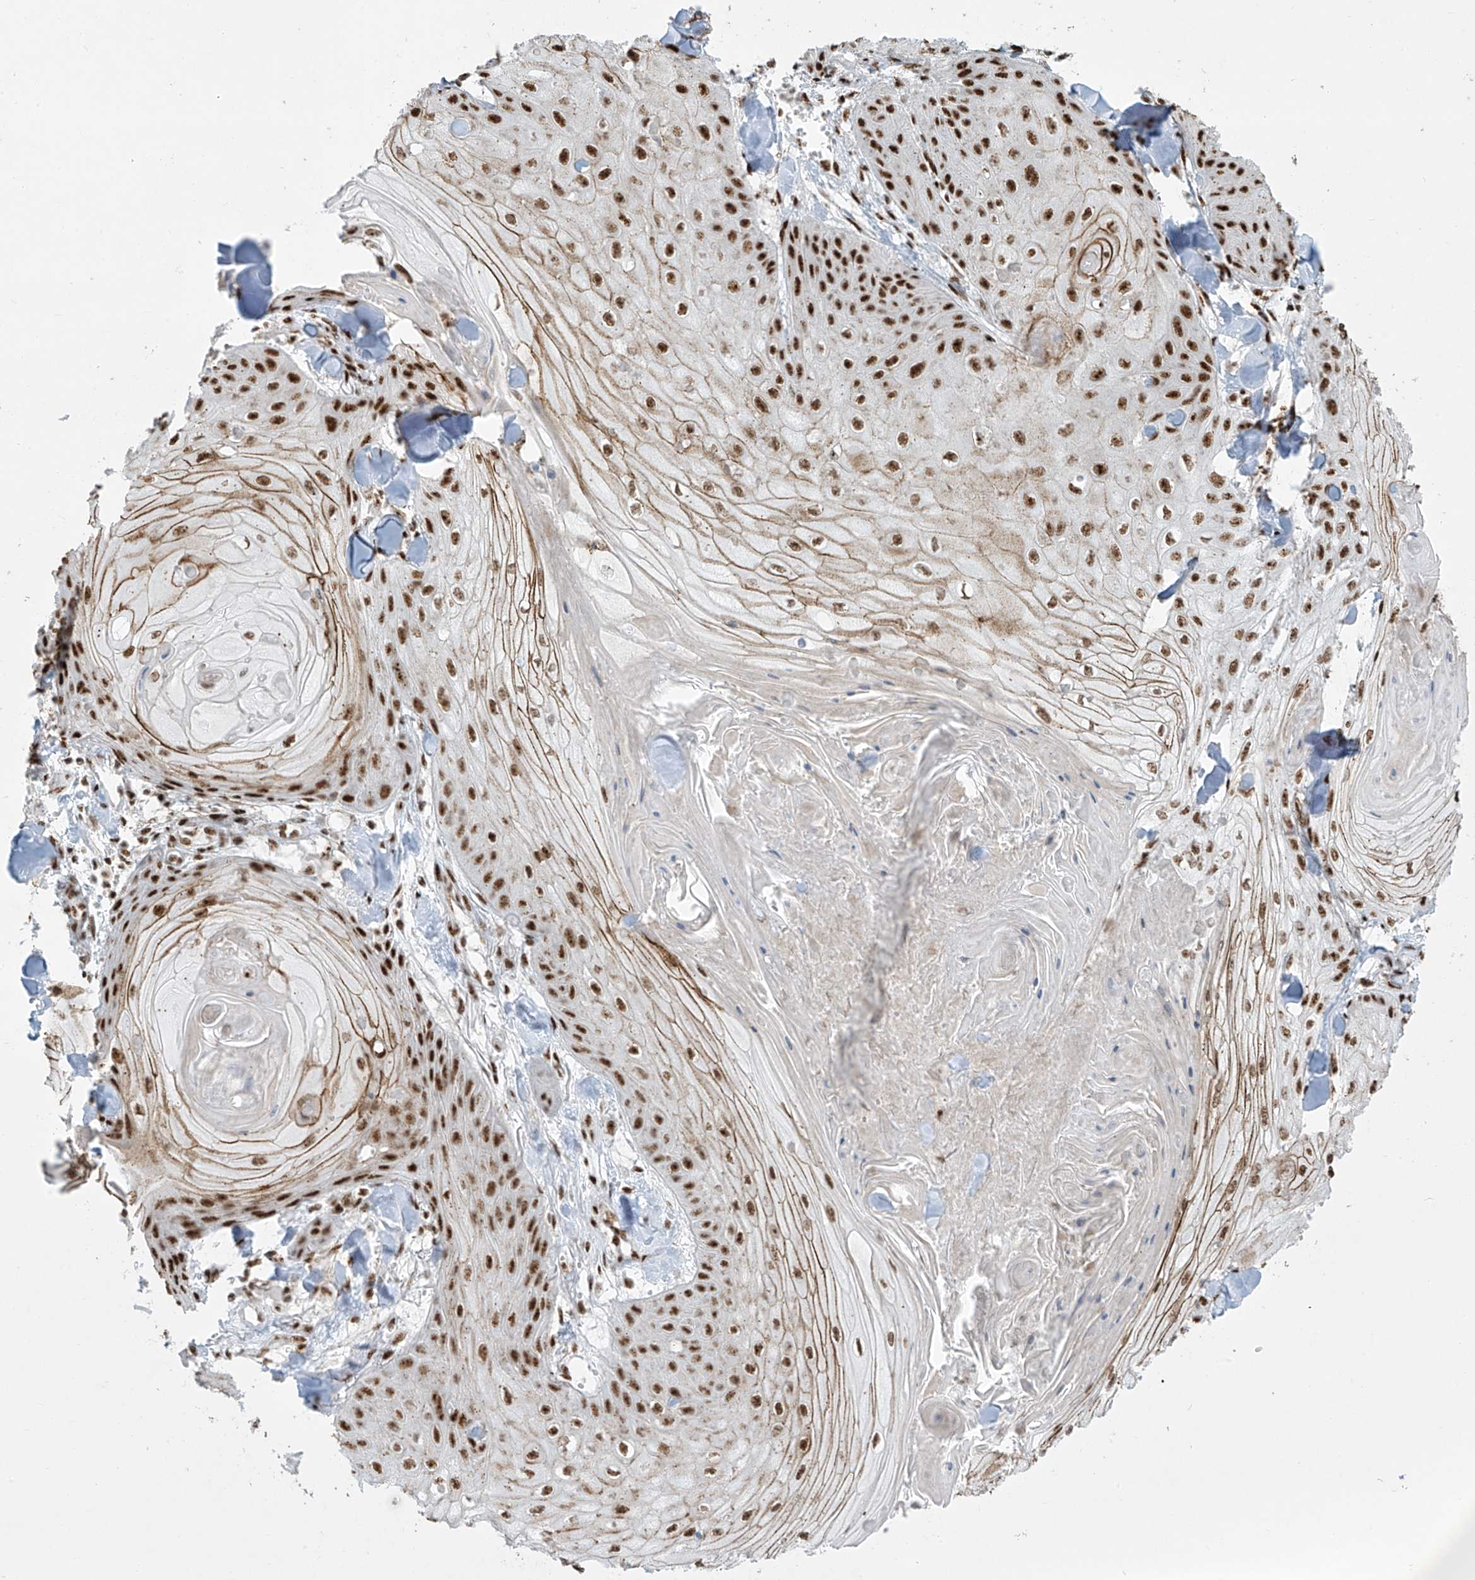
{"staining": {"intensity": "strong", "quantity": ">75%", "location": "nuclear"}, "tissue": "skin cancer", "cell_type": "Tumor cells", "image_type": "cancer", "snomed": [{"axis": "morphology", "description": "Squamous cell carcinoma, NOS"}, {"axis": "topography", "description": "Skin"}], "caption": "Human squamous cell carcinoma (skin) stained for a protein (brown) reveals strong nuclear positive expression in approximately >75% of tumor cells.", "gene": "MS4A6A", "patient": {"sex": "male", "age": 74}}